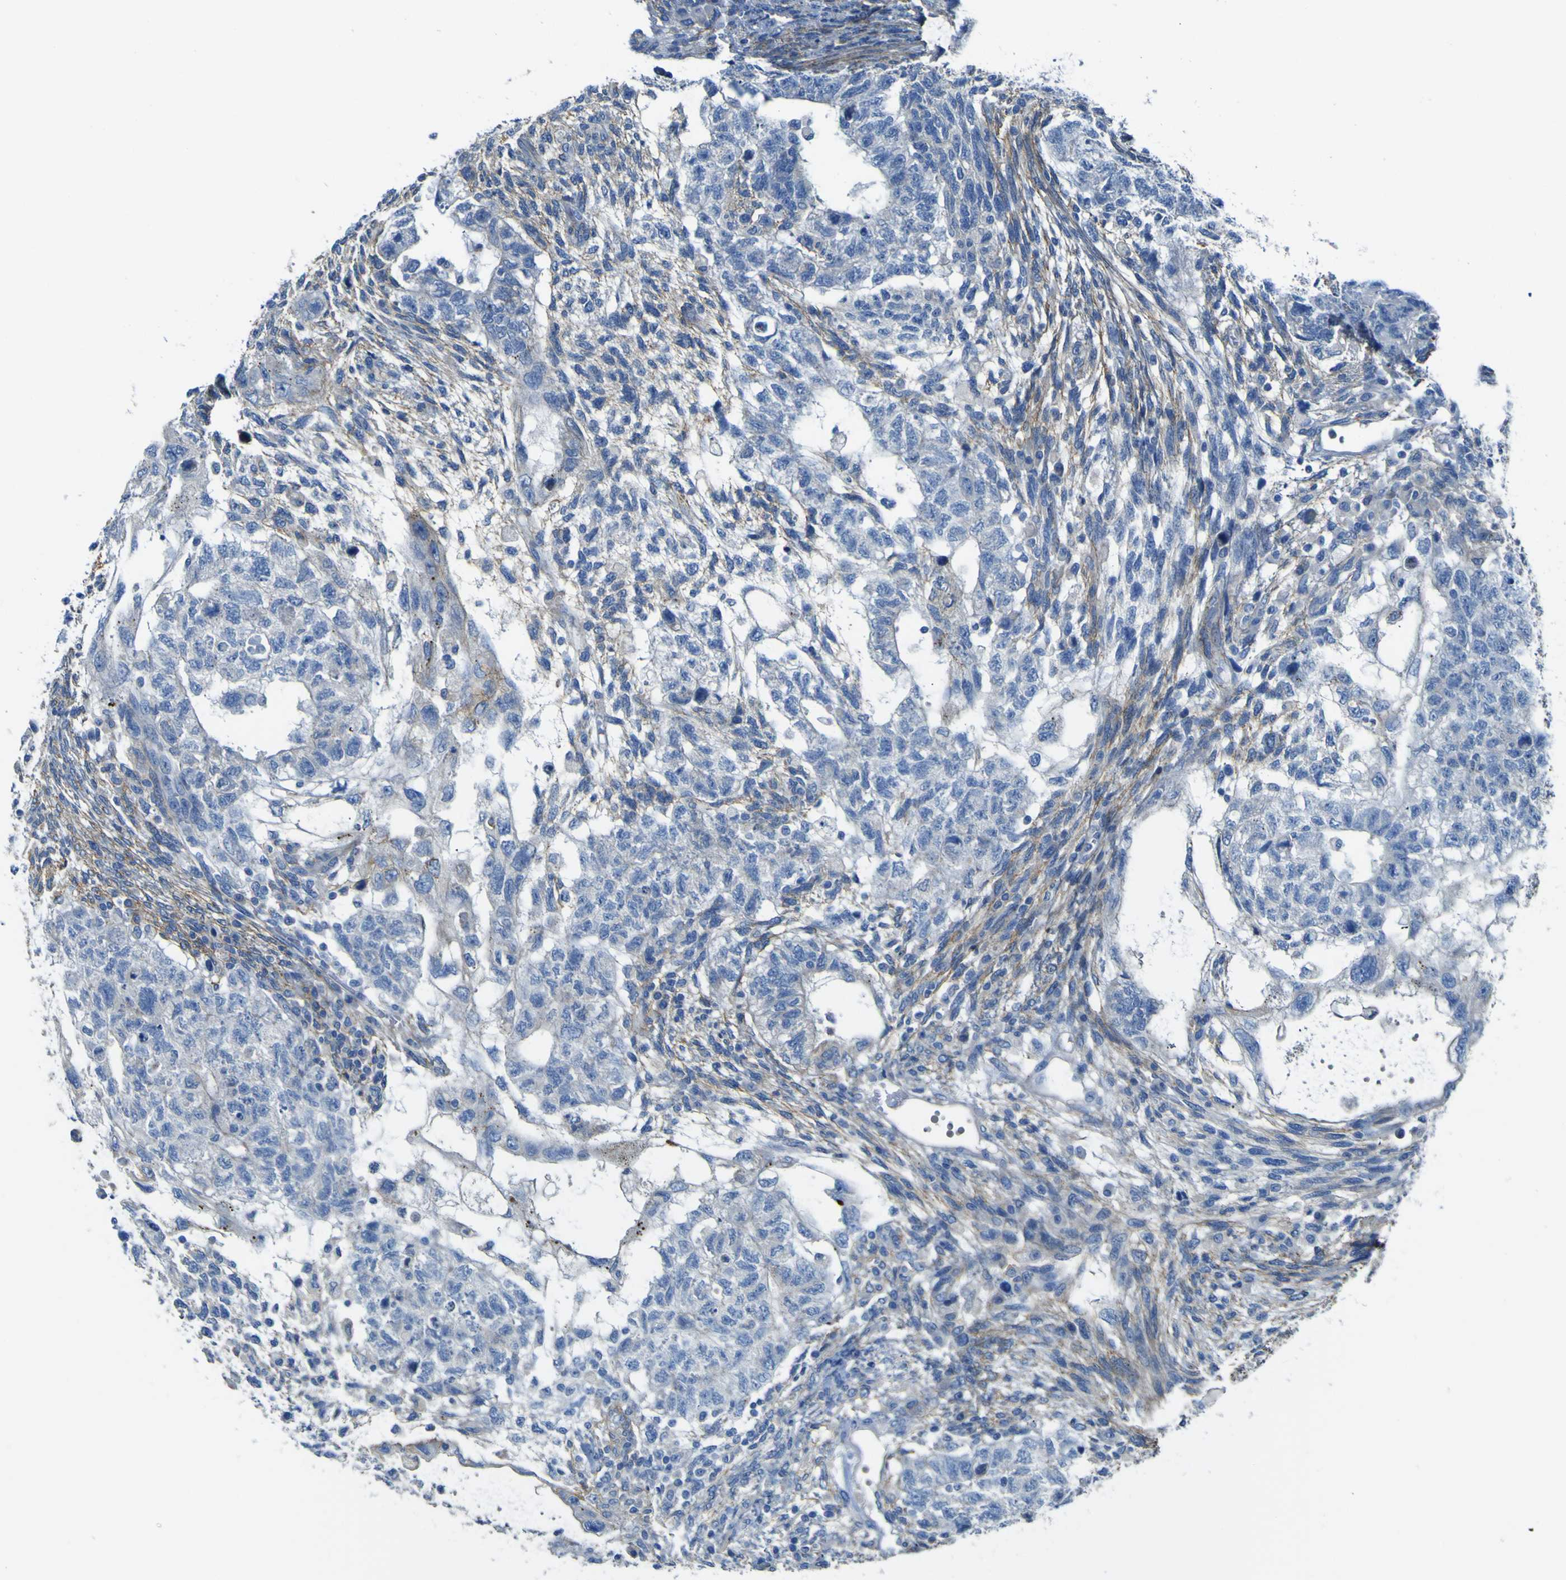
{"staining": {"intensity": "negative", "quantity": "none", "location": "none"}, "tissue": "testis cancer", "cell_type": "Tumor cells", "image_type": "cancer", "snomed": [{"axis": "morphology", "description": "Normal tissue, NOS"}, {"axis": "morphology", "description": "Carcinoma, Embryonal, NOS"}, {"axis": "topography", "description": "Testis"}], "caption": "DAB (3,3'-diaminobenzidine) immunohistochemical staining of testis cancer exhibits no significant expression in tumor cells.", "gene": "ADGRA2", "patient": {"sex": "male", "age": 36}}